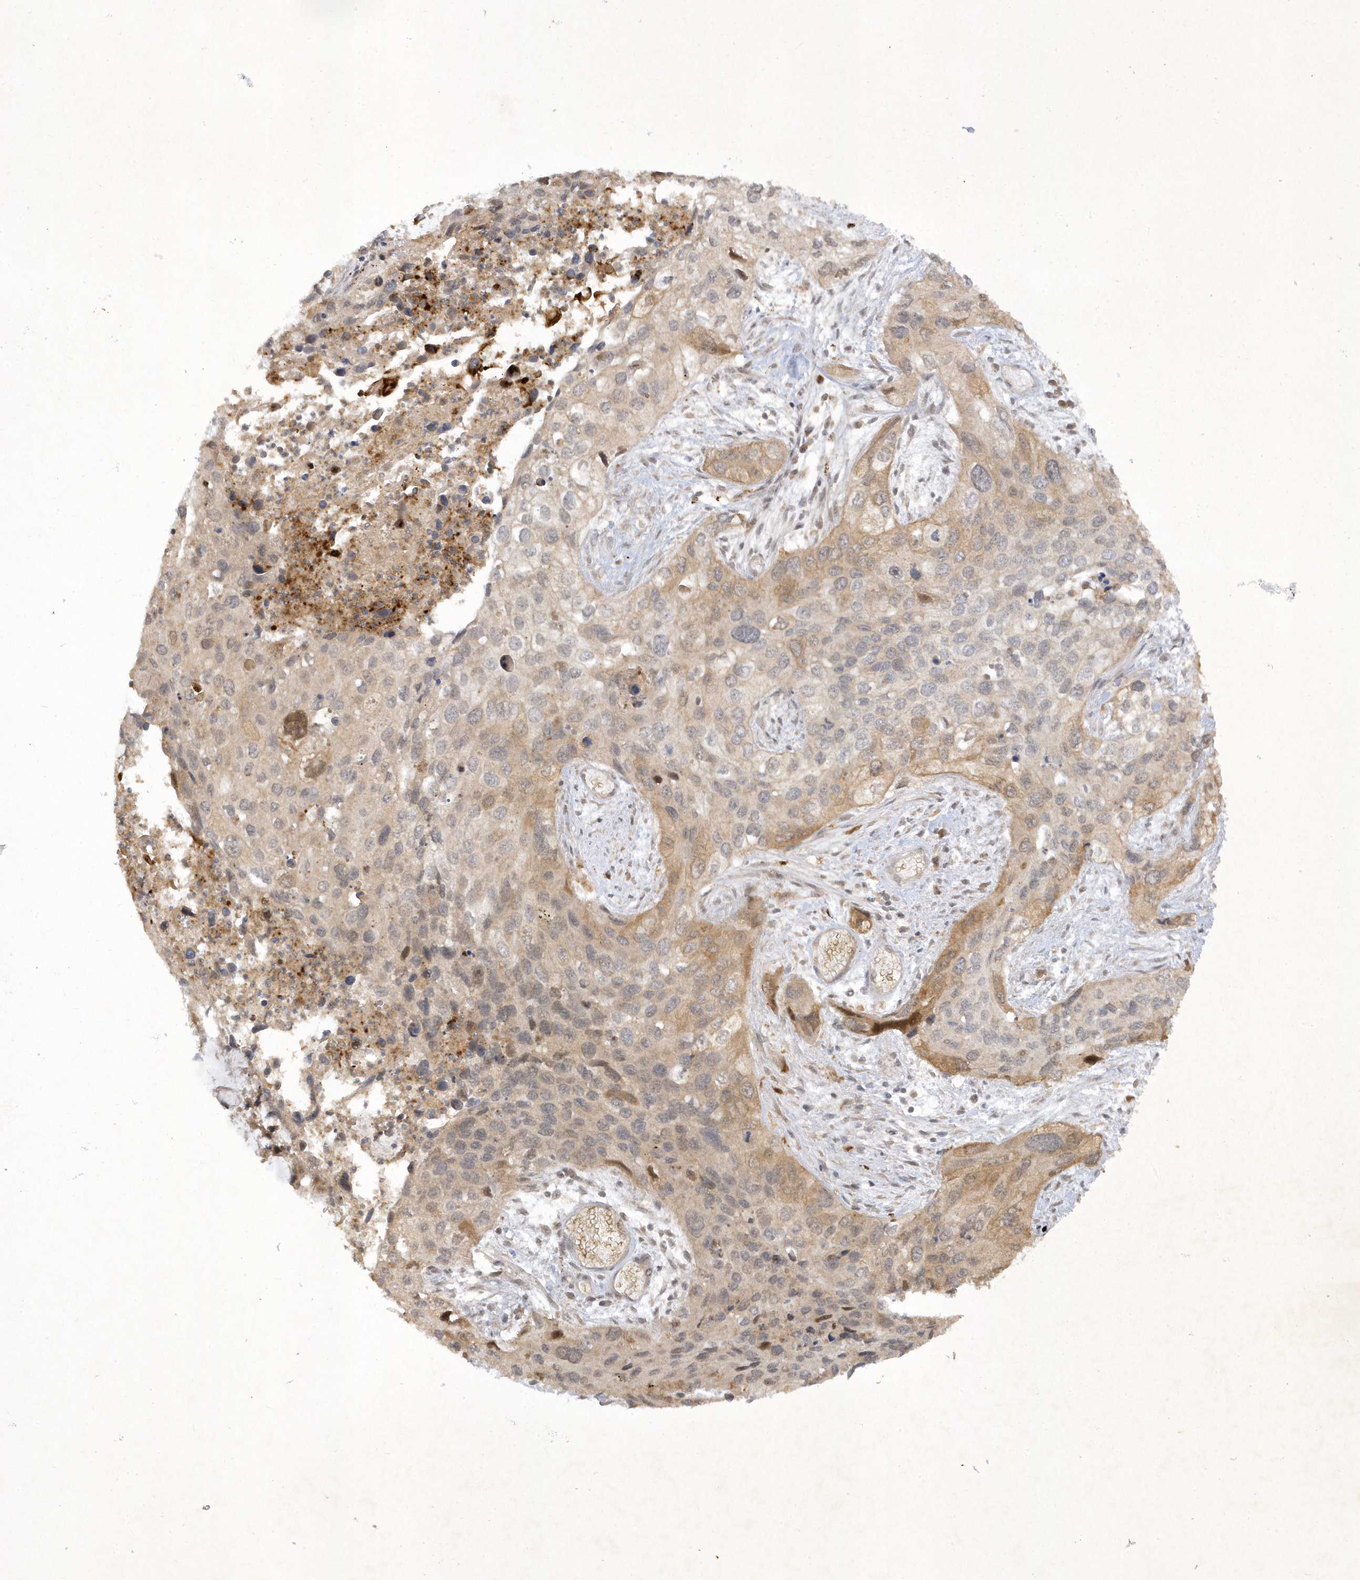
{"staining": {"intensity": "moderate", "quantity": "25%-75%", "location": "cytoplasmic/membranous"}, "tissue": "cervical cancer", "cell_type": "Tumor cells", "image_type": "cancer", "snomed": [{"axis": "morphology", "description": "Squamous cell carcinoma, NOS"}, {"axis": "topography", "description": "Cervix"}], "caption": "Protein analysis of cervical squamous cell carcinoma tissue exhibits moderate cytoplasmic/membranous staining in about 25%-75% of tumor cells.", "gene": "ZNF213", "patient": {"sex": "female", "age": 55}}